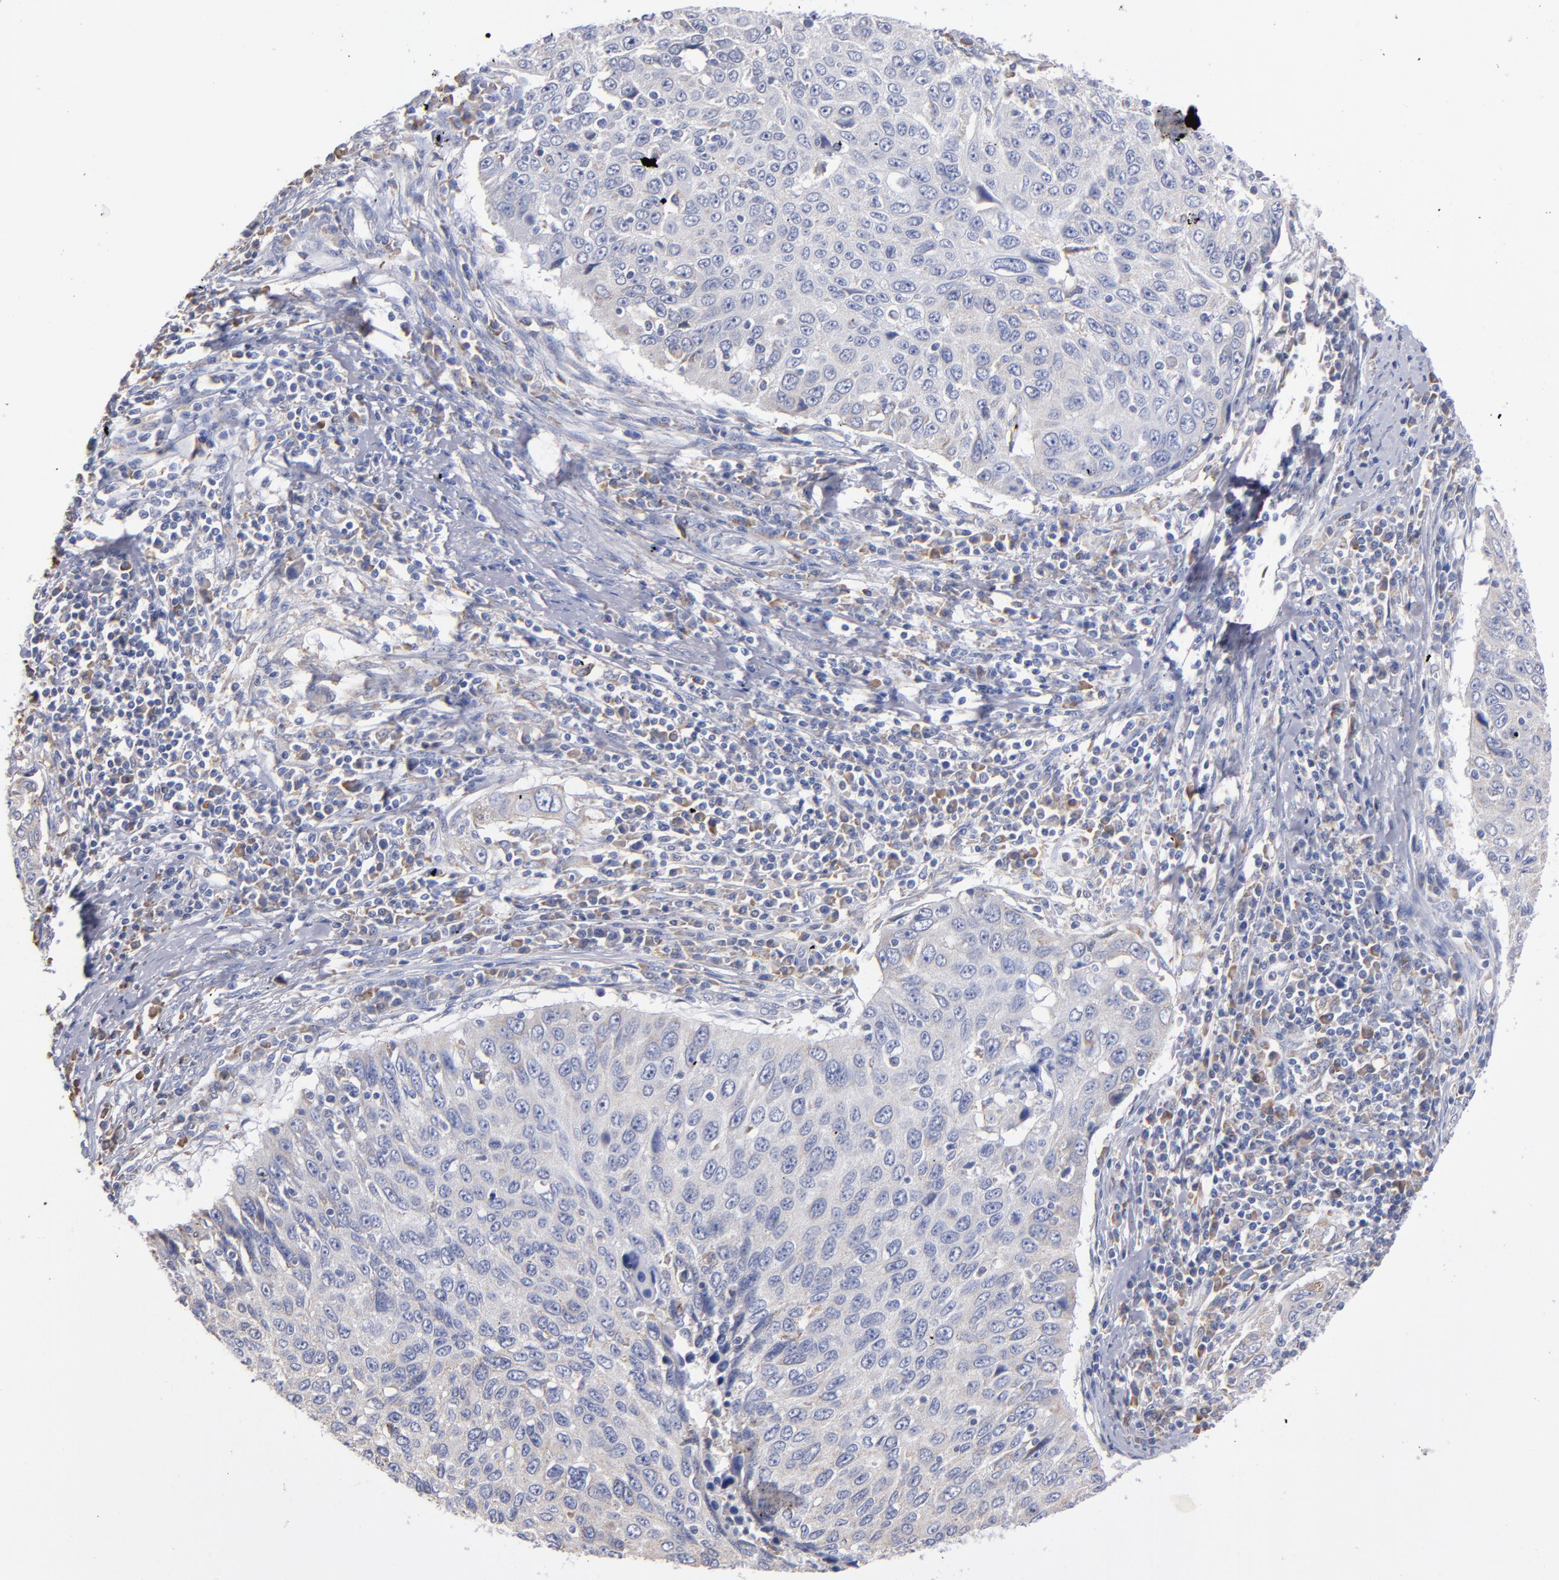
{"staining": {"intensity": "negative", "quantity": "none", "location": "none"}, "tissue": "cervical cancer", "cell_type": "Tumor cells", "image_type": "cancer", "snomed": [{"axis": "morphology", "description": "Squamous cell carcinoma, NOS"}, {"axis": "topography", "description": "Cervix"}], "caption": "This is an IHC micrograph of squamous cell carcinoma (cervical). There is no expression in tumor cells.", "gene": "MFGE8", "patient": {"sex": "female", "age": 53}}